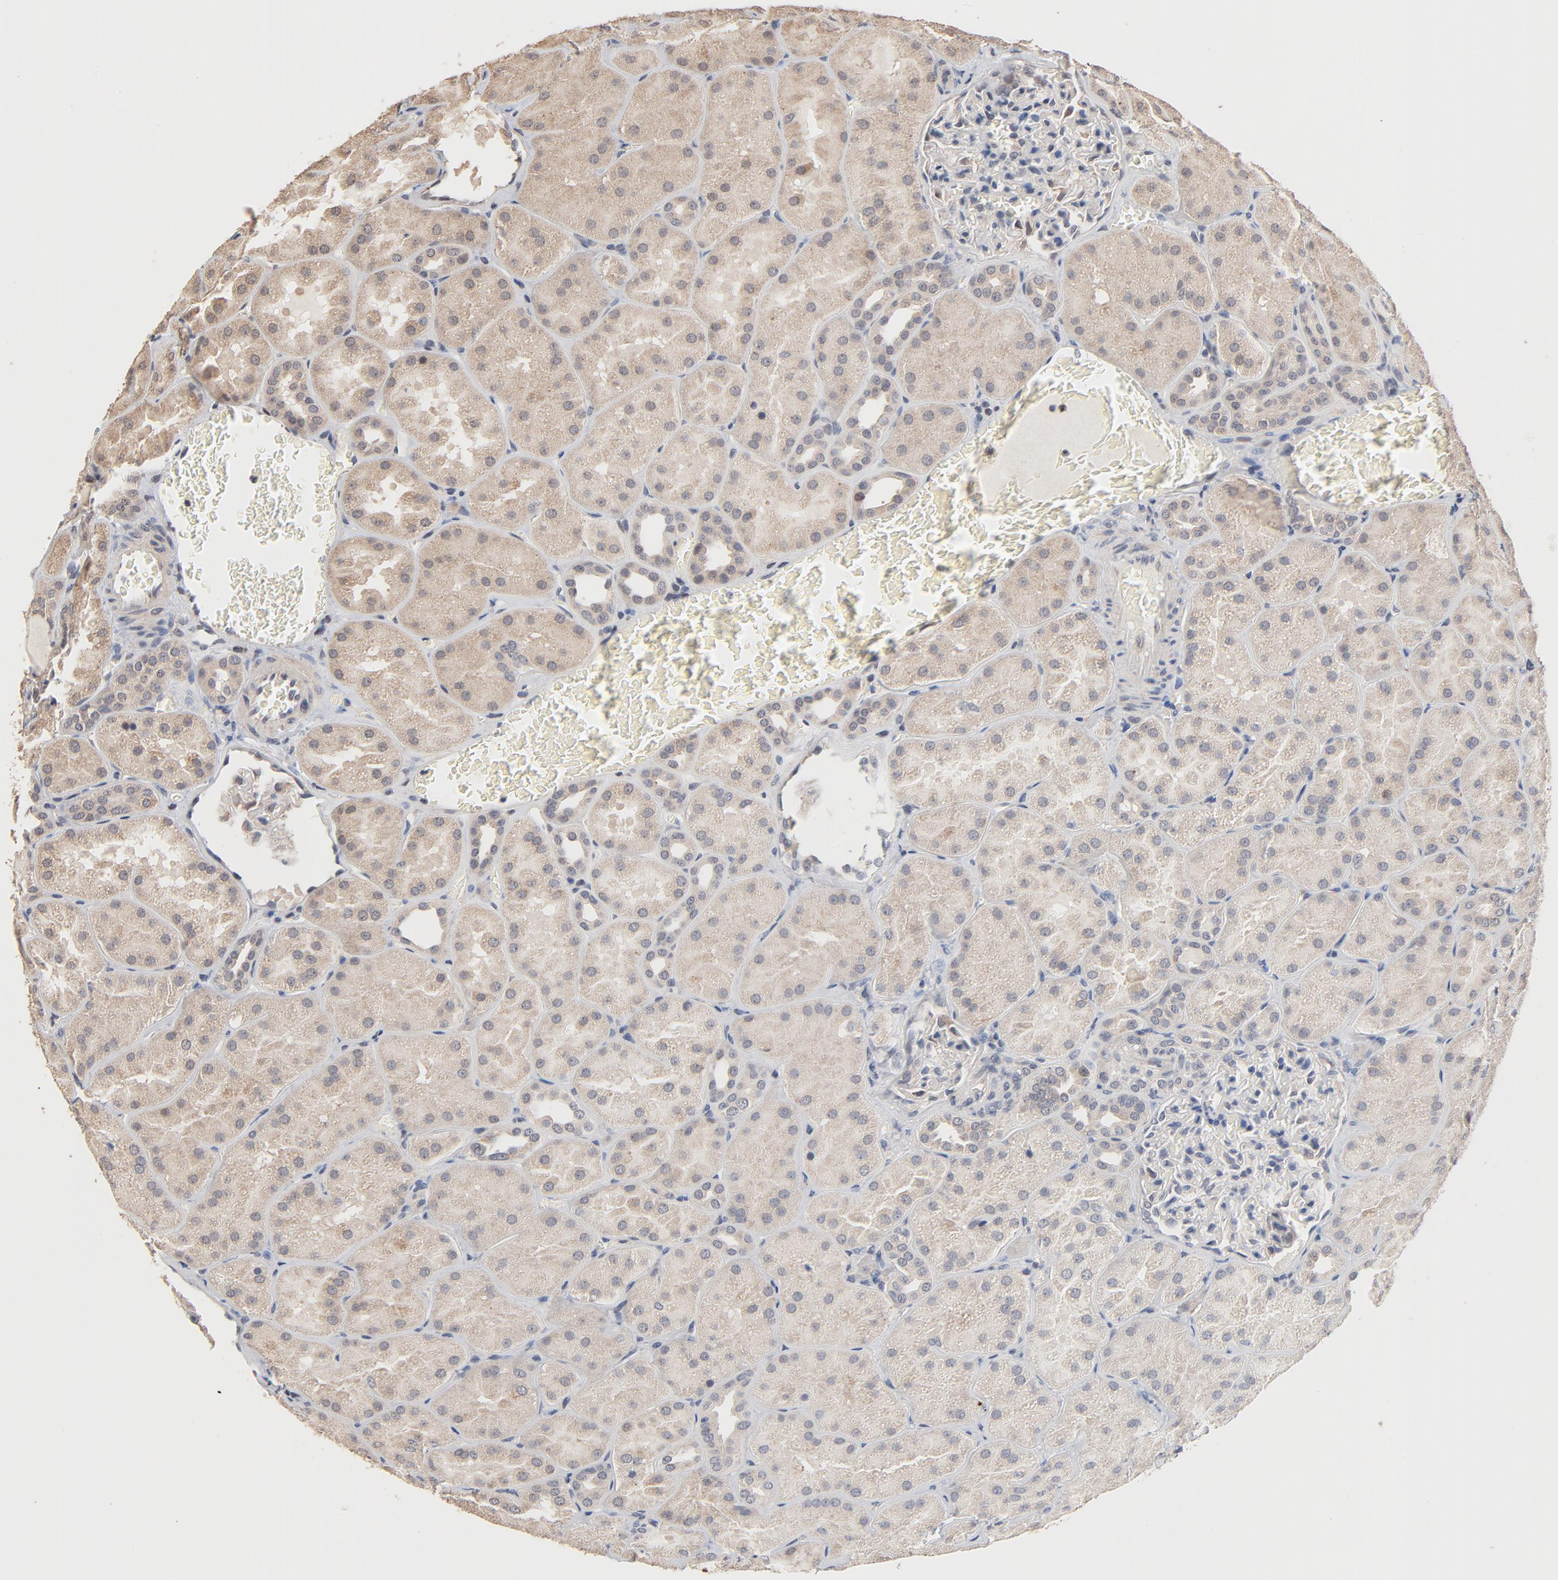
{"staining": {"intensity": "negative", "quantity": "none", "location": "none"}, "tissue": "kidney", "cell_type": "Cells in glomeruli", "image_type": "normal", "snomed": [{"axis": "morphology", "description": "Normal tissue, NOS"}, {"axis": "topography", "description": "Kidney"}], "caption": "Cells in glomeruli are negative for brown protein staining in normal kidney. (DAB (3,3'-diaminobenzidine) immunohistochemistry (IHC), high magnification).", "gene": "MSL2", "patient": {"sex": "male", "age": 28}}